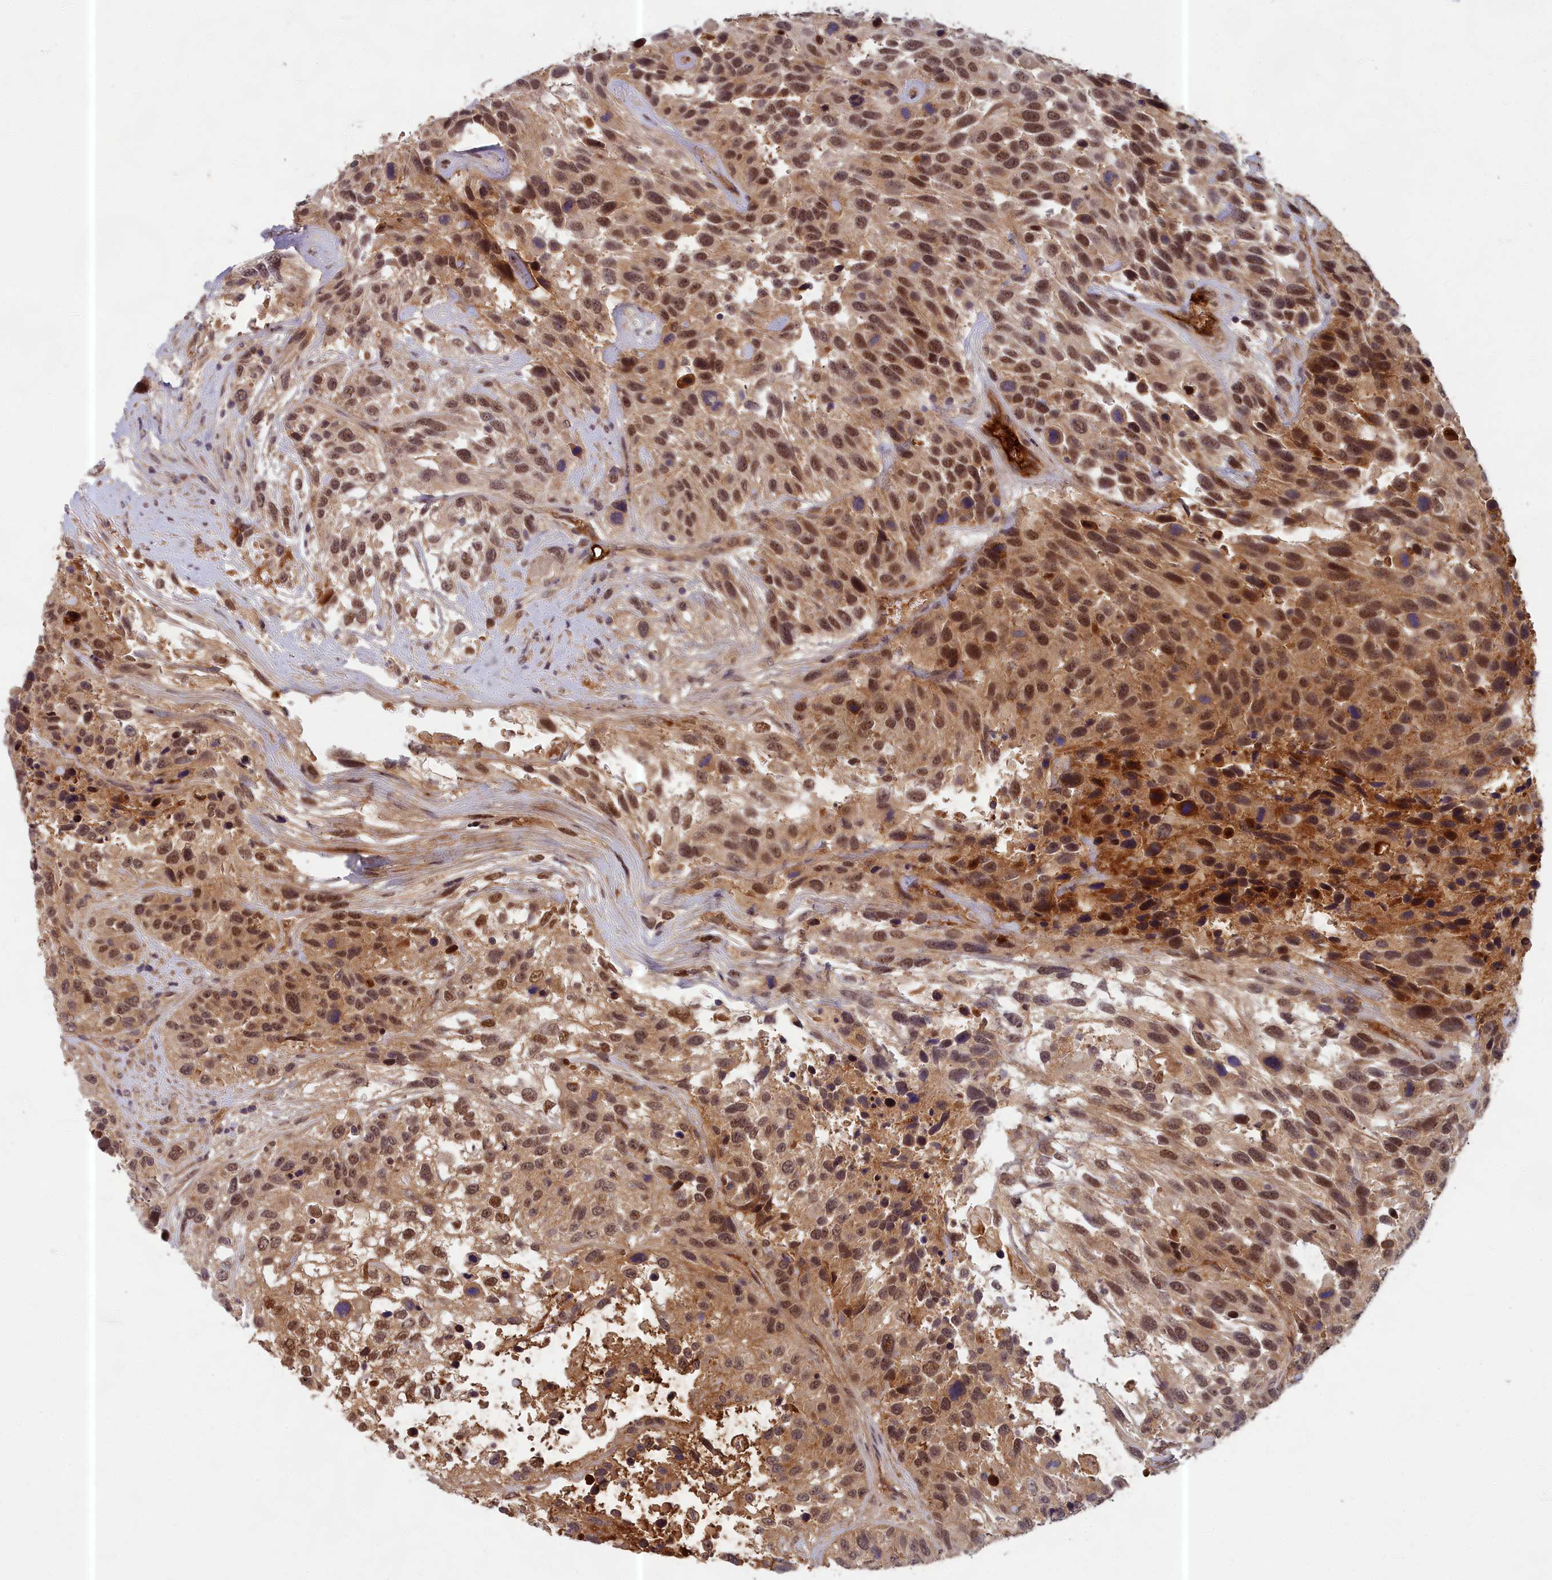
{"staining": {"intensity": "moderate", "quantity": ">75%", "location": "cytoplasmic/membranous,nuclear"}, "tissue": "urothelial cancer", "cell_type": "Tumor cells", "image_type": "cancer", "snomed": [{"axis": "morphology", "description": "Urothelial carcinoma, High grade"}, {"axis": "topography", "description": "Urinary bladder"}], "caption": "A medium amount of moderate cytoplasmic/membranous and nuclear positivity is present in approximately >75% of tumor cells in high-grade urothelial carcinoma tissue.", "gene": "EARS2", "patient": {"sex": "female", "age": 70}}